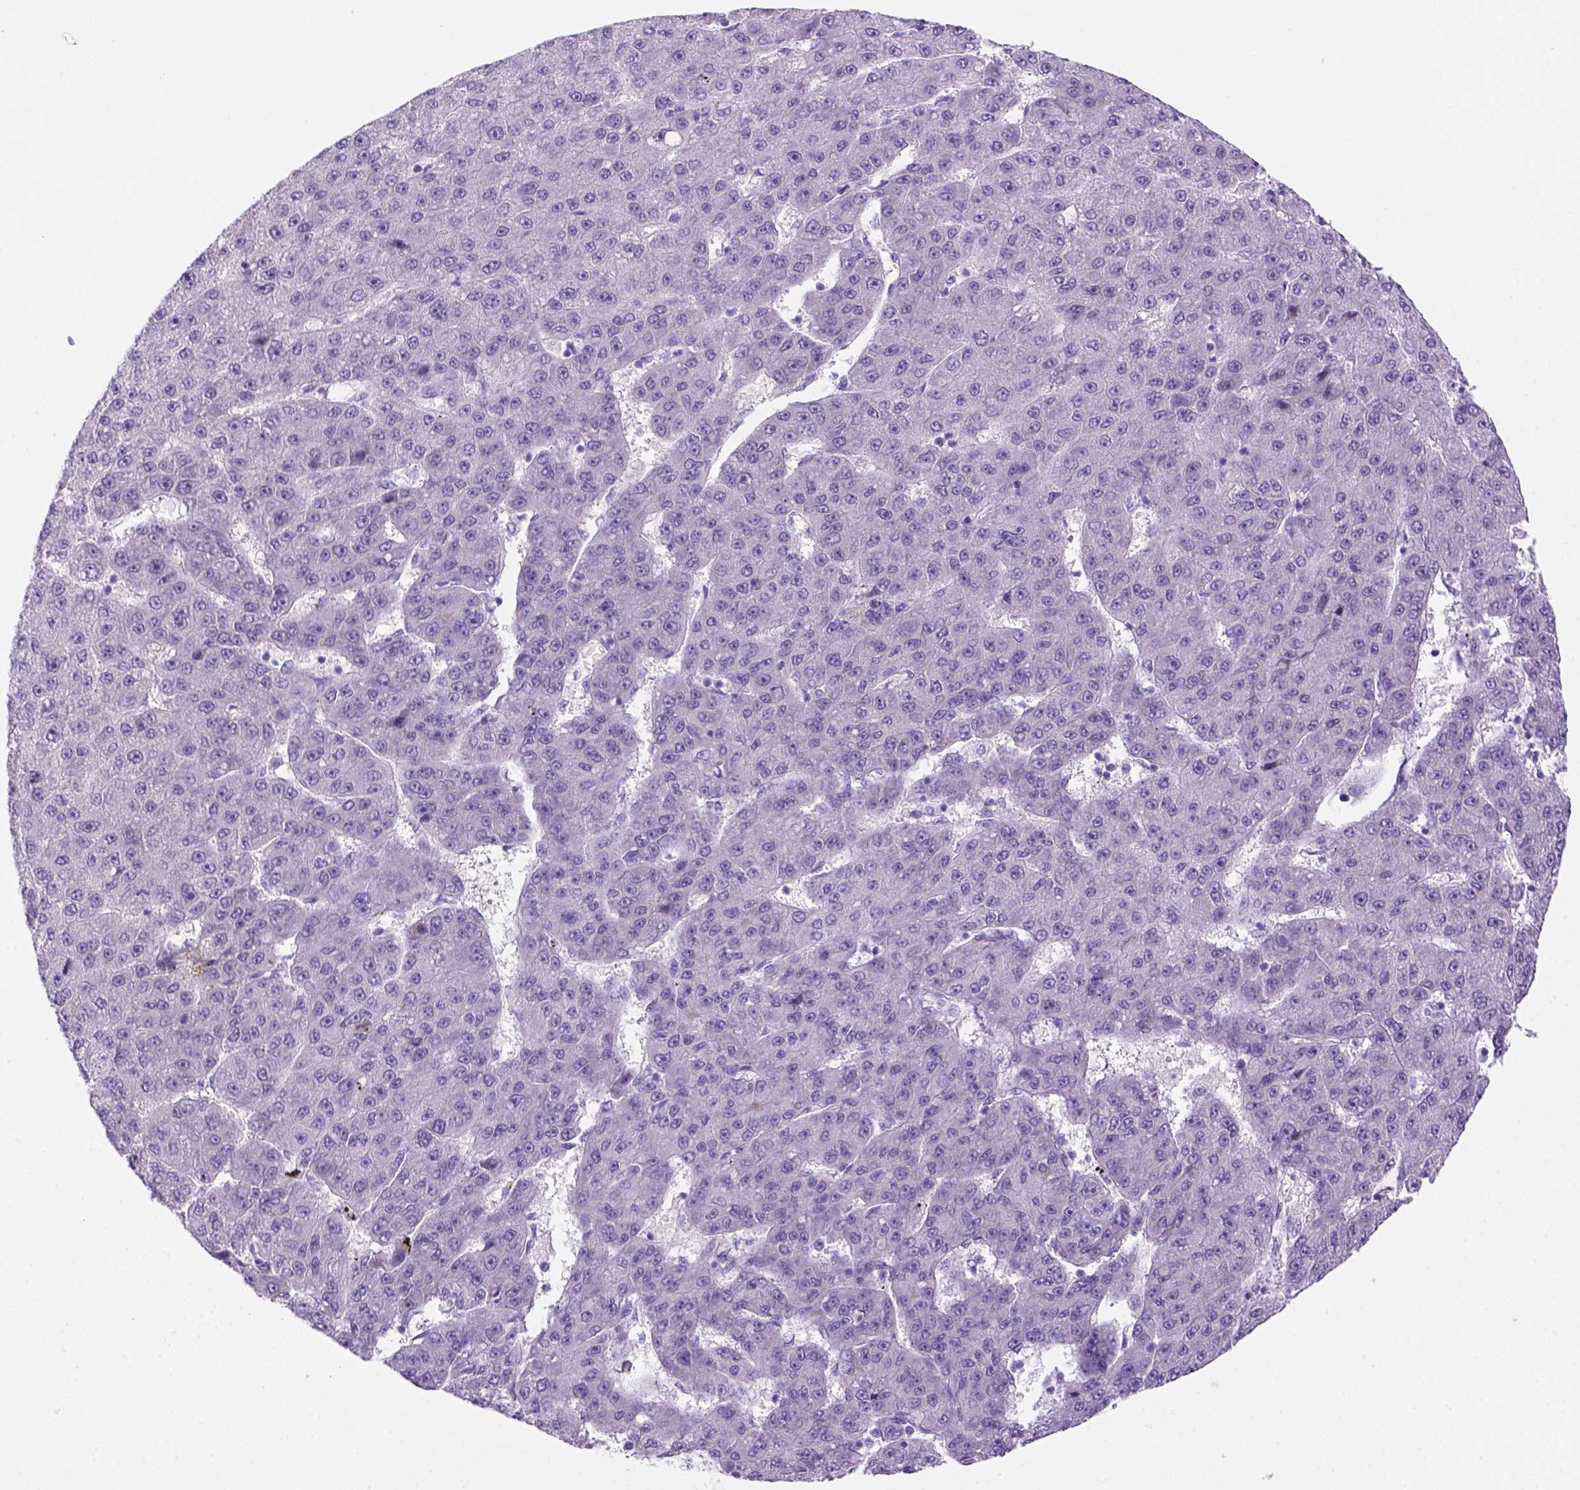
{"staining": {"intensity": "negative", "quantity": "none", "location": "none"}, "tissue": "liver cancer", "cell_type": "Tumor cells", "image_type": "cancer", "snomed": [{"axis": "morphology", "description": "Carcinoma, Hepatocellular, NOS"}, {"axis": "topography", "description": "Liver"}], "caption": "Tumor cells are negative for brown protein staining in liver cancer.", "gene": "DNAH11", "patient": {"sex": "male", "age": 67}}